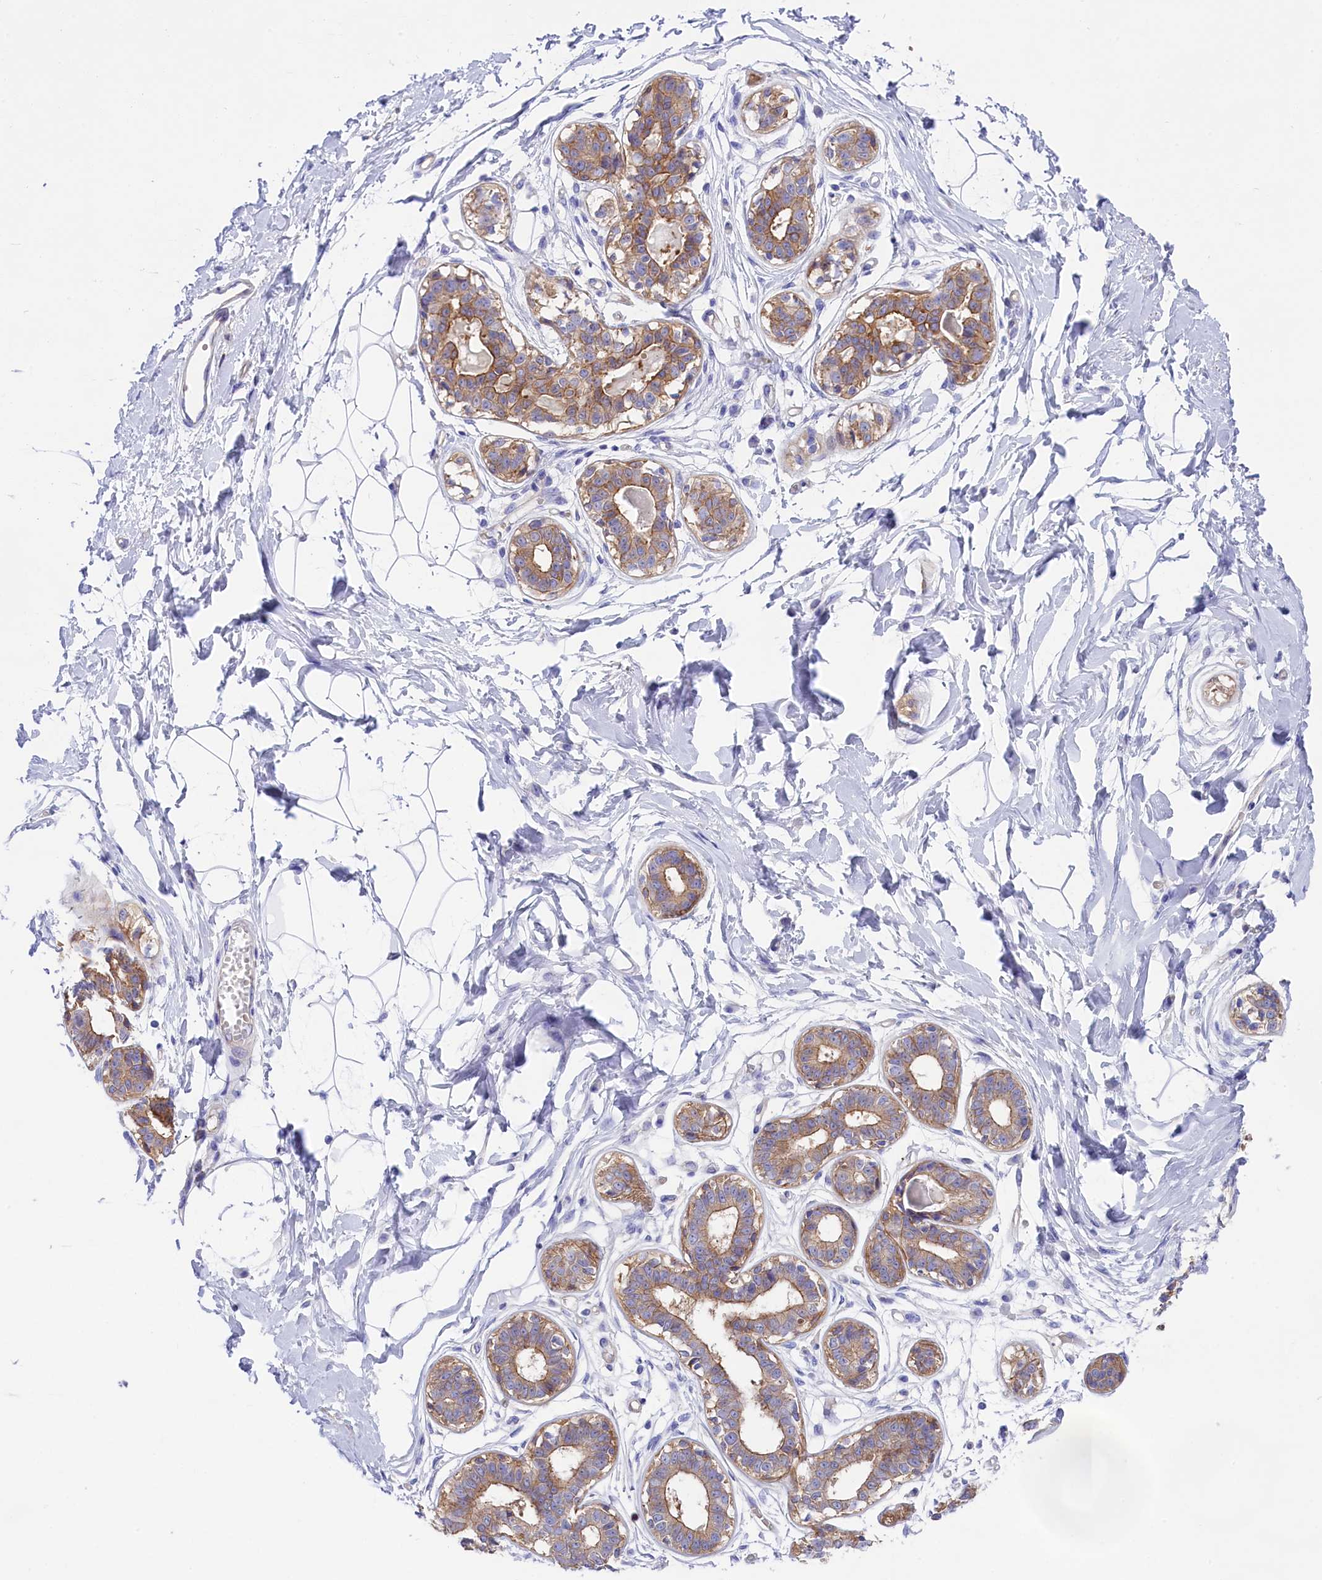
{"staining": {"intensity": "negative", "quantity": "none", "location": "none"}, "tissue": "breast", "cell_type": "Adipocytes", "image_type": "normal", "snomed": [{"axis": "morphology", "description": "Normal tissue, NOS"}, {"axis": "topography", "description": "Breast"}], "caption": "Immunohistochemistry (IHC) photomicrograph of benign human breast stained for a protein (brown), which reveals no staining in adipocytes. (DAB IHC visualized using brightfield microscopy, high magnification).", "gene": "PPP1R13L", "patient": {"sex": "female", "age": 45}}